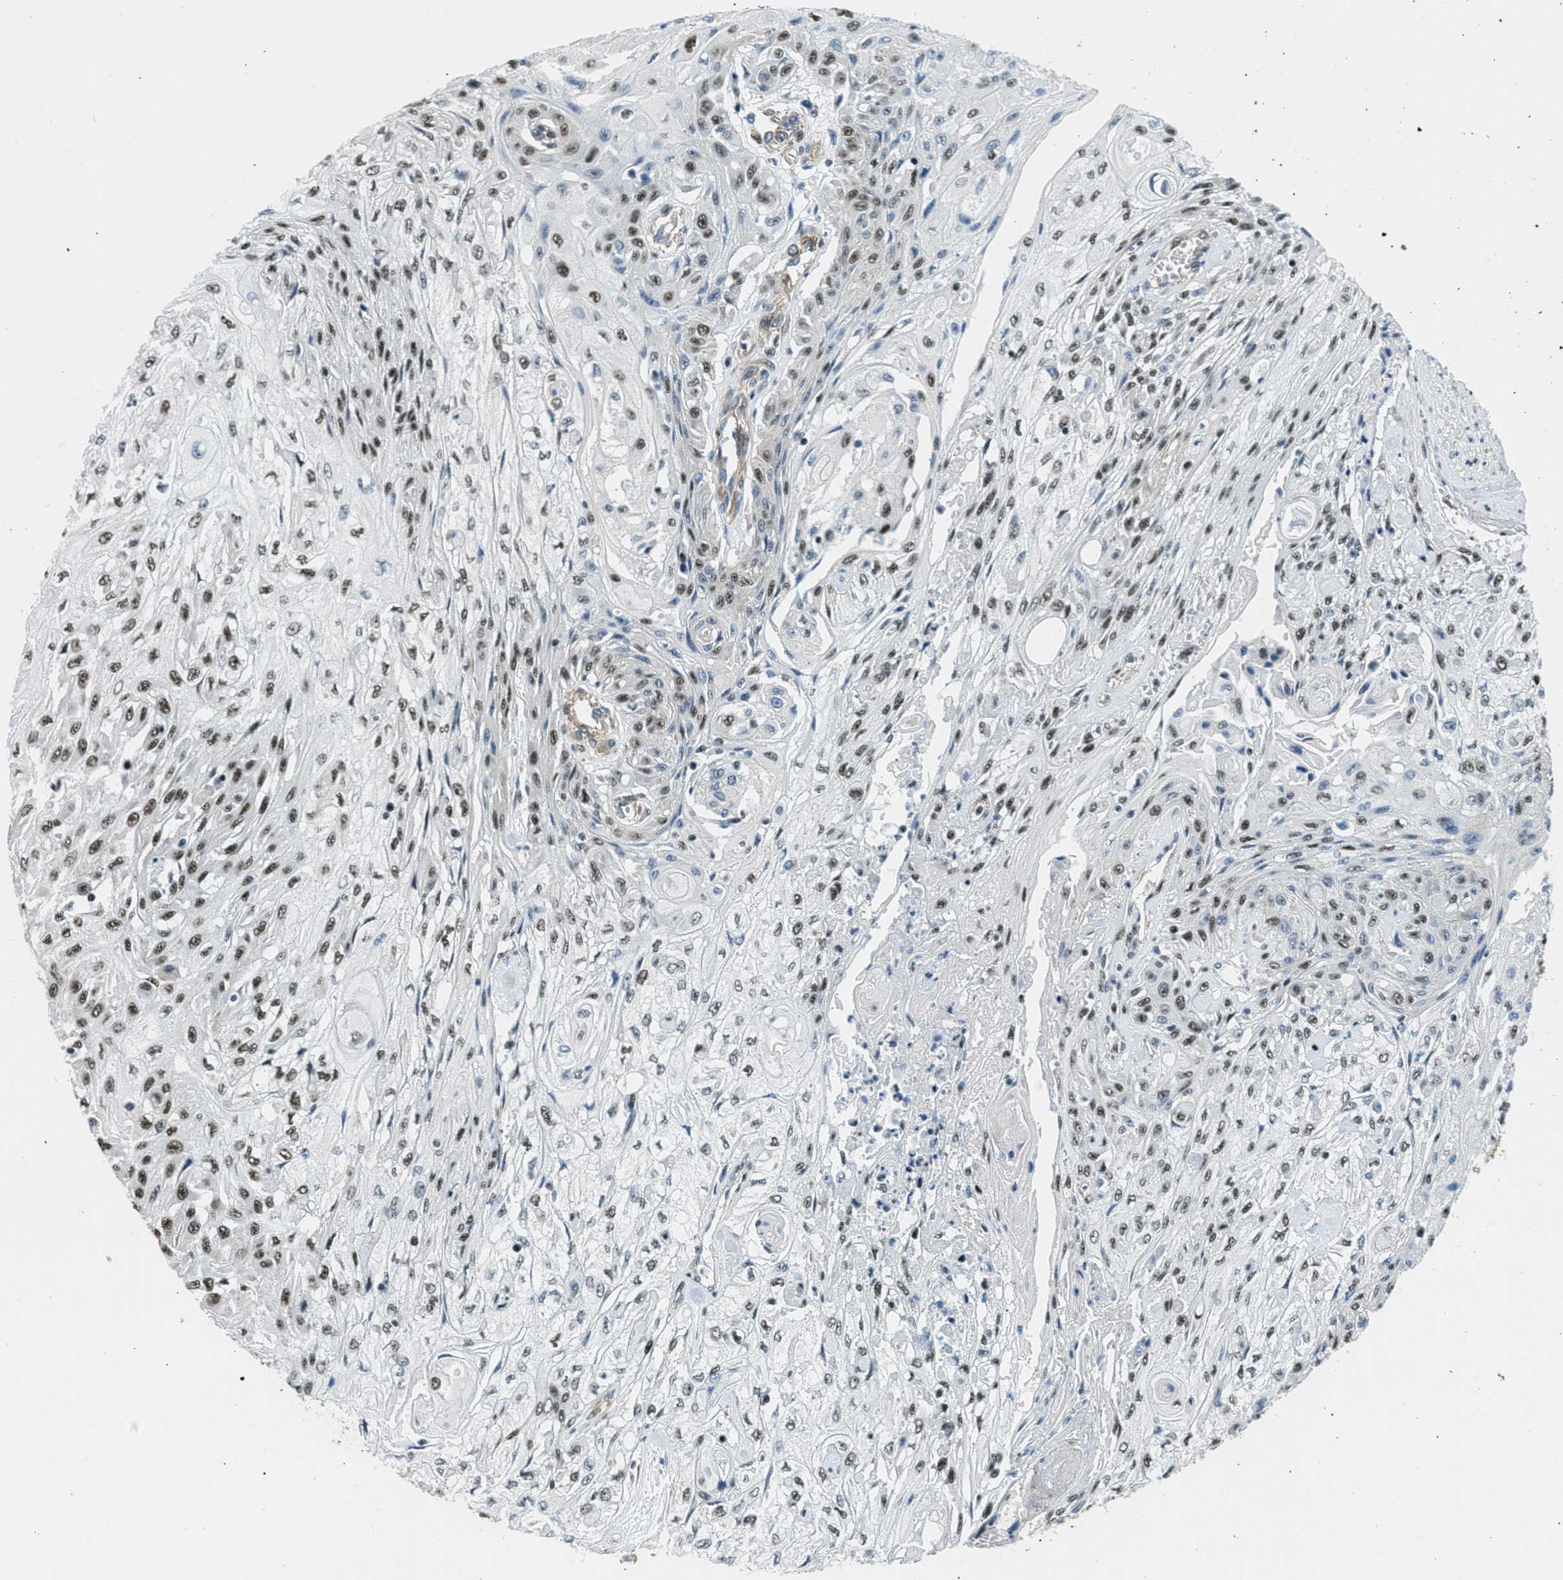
{"staining": {"intensity": "moderate", "quantity": ">75%", "location": "nuclear"}, "tissue": "skin cancer", "cell_type": "Tumor cells", "image_type": "cancer", "snomed": [{"axis": "morphology", "description": "Squamous cell carcinoma, NOS"}, {"axis": "morphology", "description": "Squamous cell carcinoma, metastatic, NOS"}, {"axis": "topography", "description": "Skin"}, {"axis": "topography", "description": "Lymph node"}], "caption": "Skin metastatic squamous cell carcinoma stained for a protein demonstrates moderate nuclear positivity in tumor cells.", "gene": "CFAP36", "patient": {"sex": "male", "age": 75}}